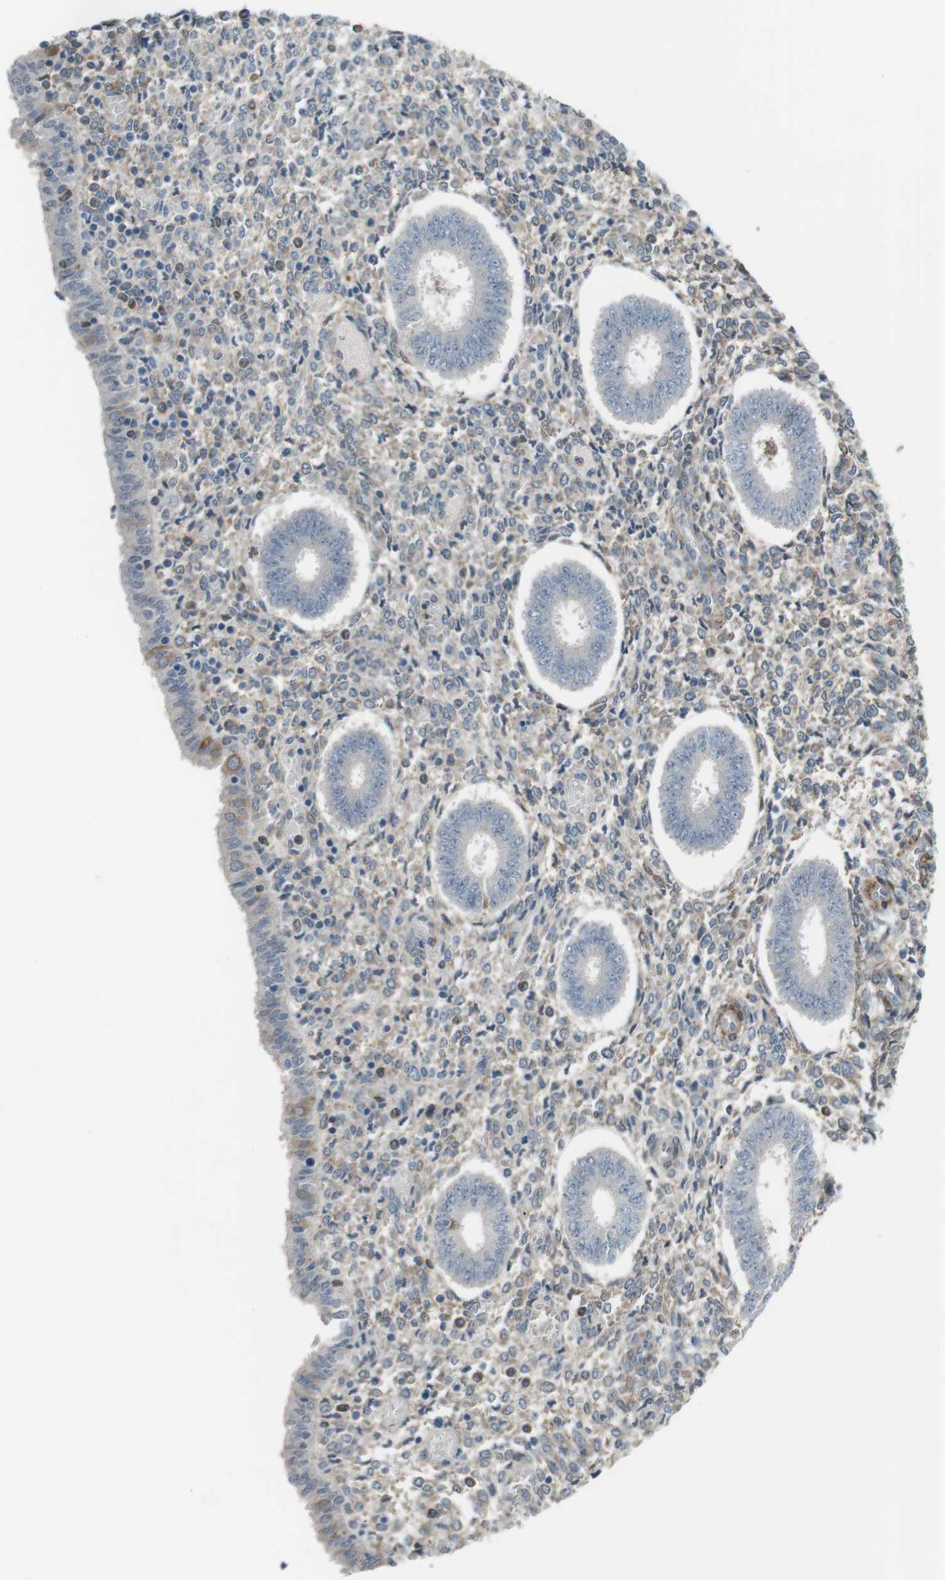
{"staining": {"intensity": "weak", "quantity": "<25%", "location": "cytoplasmic/membranous"}, "tissue": "endometrium", "cell_type": "Cells in endometrial stroma", "image_type": "normal", "snomed": [{"axis": "morphology", "description": "Normal tissue, NOS"}, {"axis": "topography", "description": "Endometrium"}], "caption": "The micrograph exhibits no significant positivity in cells in endometrial stroma of endometrium.", "gene": "ANK2", "patient": {"sex": "female", "age": 35}}